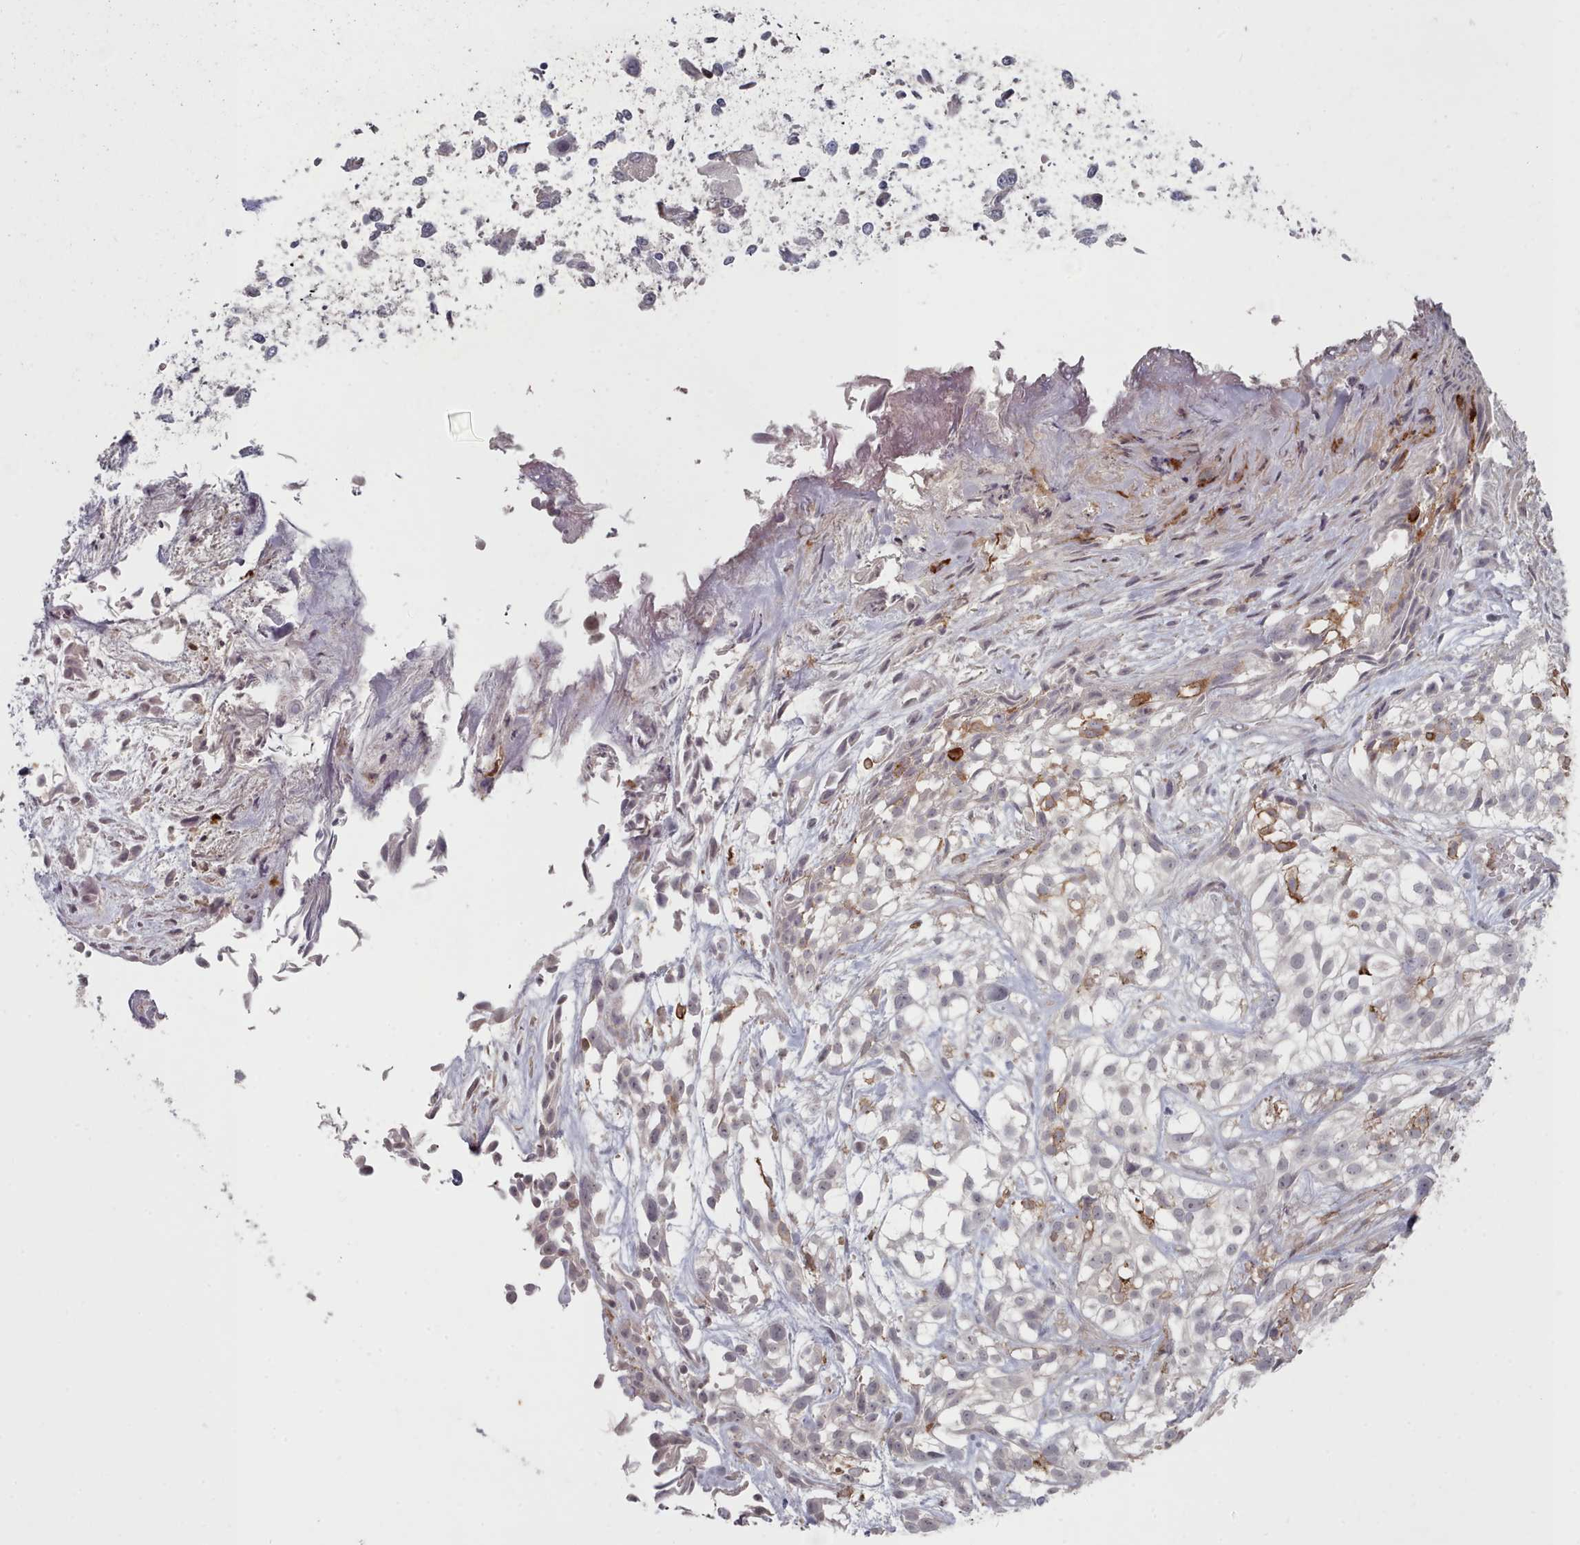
{"staining": {"intensity": "negative", "quantity": "none", "location": "none"}, "tissue": "urothelial cancer", "cell_type": "Tumor cells", "image_type": "cancer", "snomed": [{"axis": "morphology", "description": "Urothelial carcinoma, High grade"}, {"axis": "topography", "description": "Urinary bladder"}], "caption": "High magnification brightfield microscopy of urothelial cancer stained with DAB (brown) and counterstained with hematoxylin (blue): tumor cells show no significant staining. The staining was performed using DAB (3,3'-diaminobenzidine) to visualize the protein expression in brown, while the nuclei were stained in blue with hematoxylin (Magnification: 20x).", "gene": "COL8A2", "patient": {"sex": "male", "age": 56}}